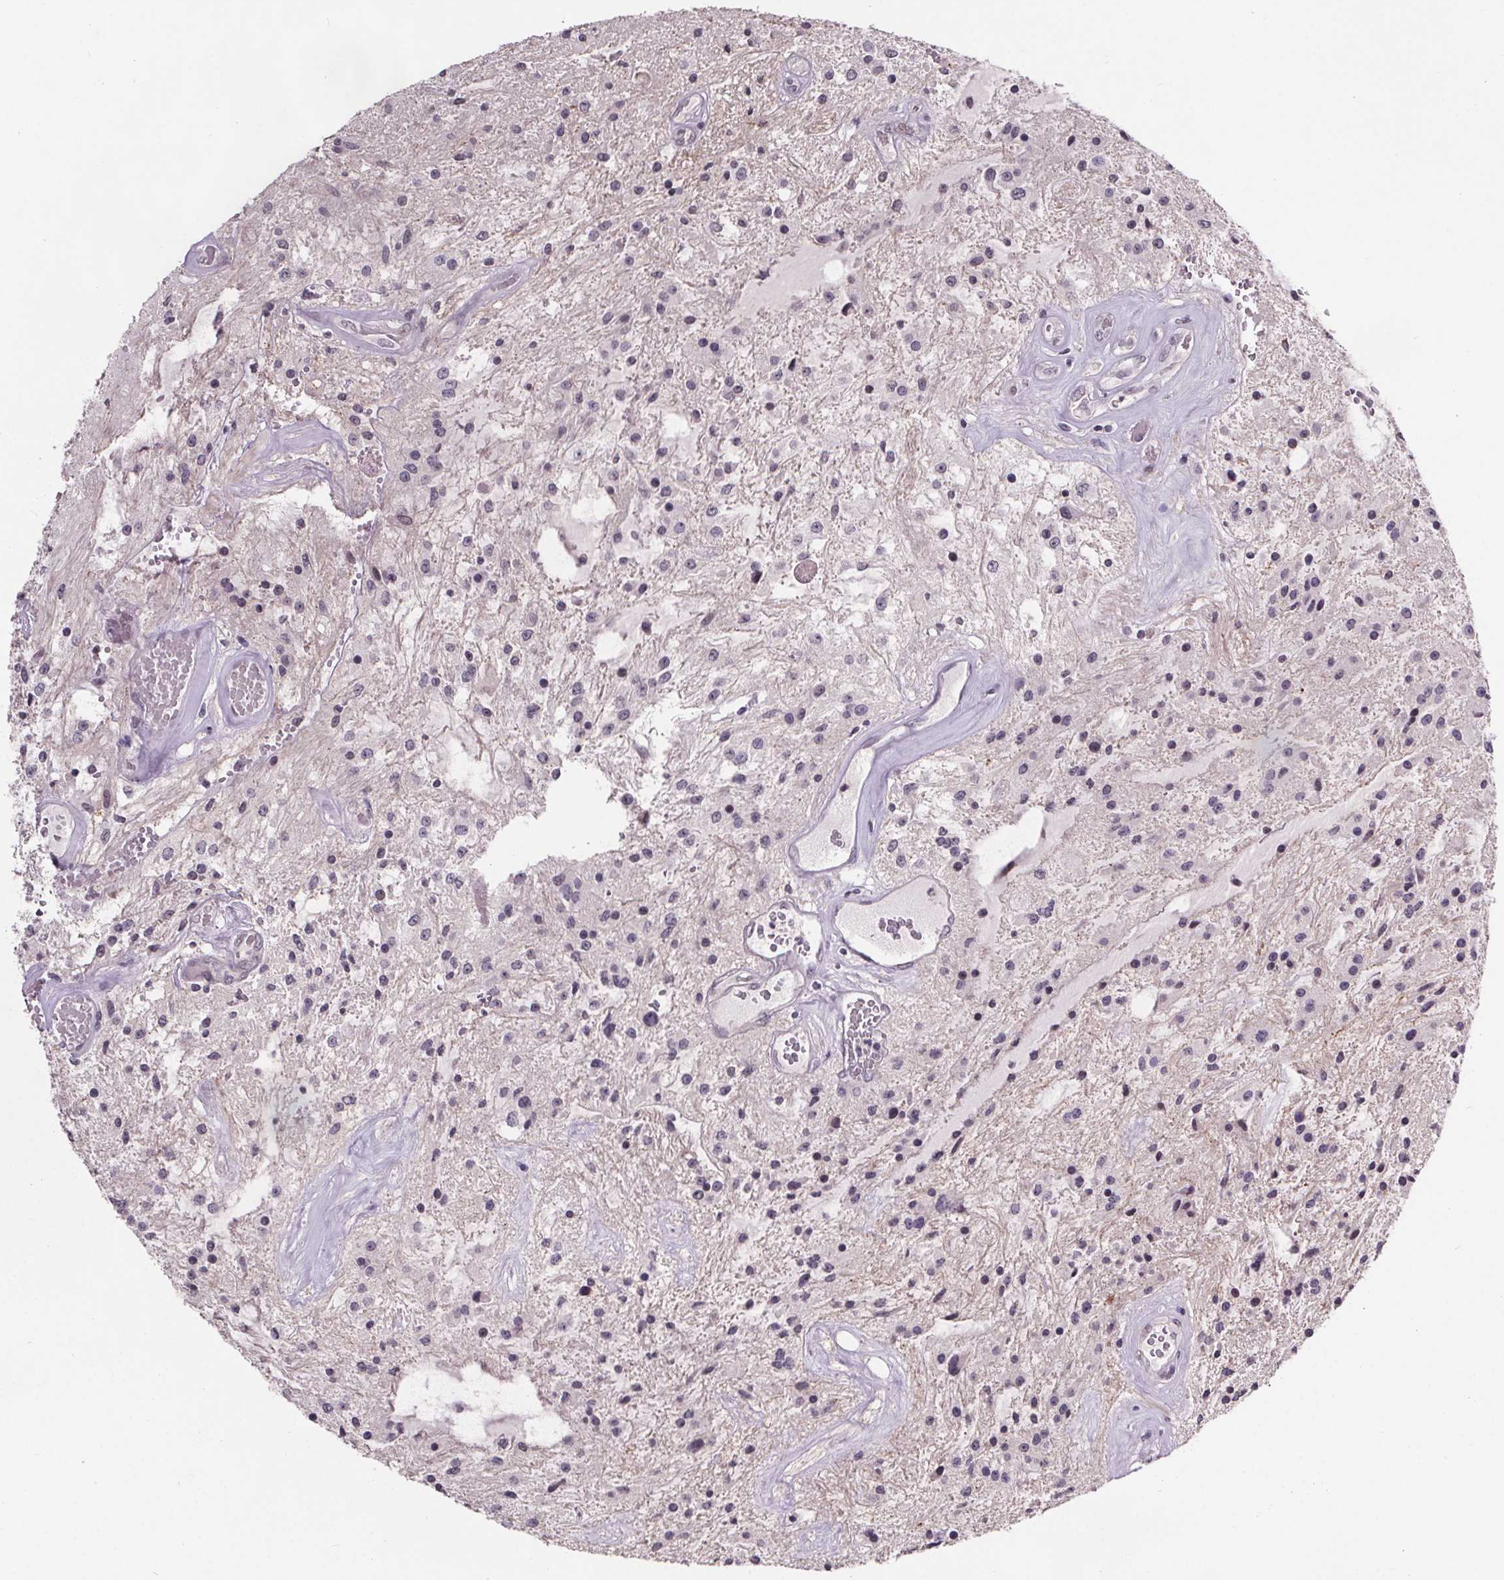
{"staining": {"intensity": "negative", "quantity": "none", "location": "none"}, "tissue": "glioma", "cell_type": "Tumor cells", "image_type": "cancer", "snomed": [{"axis": "morphology", "description": "Glioma, malignant, Low grade"}, {"axis": "topography", "description": "Cerebellum"}], "caption": "Malignant glioma (low-grade) was stained to show a protein in brown. There is no significant staining in tumor cells.", "gene": "NKX6-1", "patient": {"sex": "female", "age": 14}}